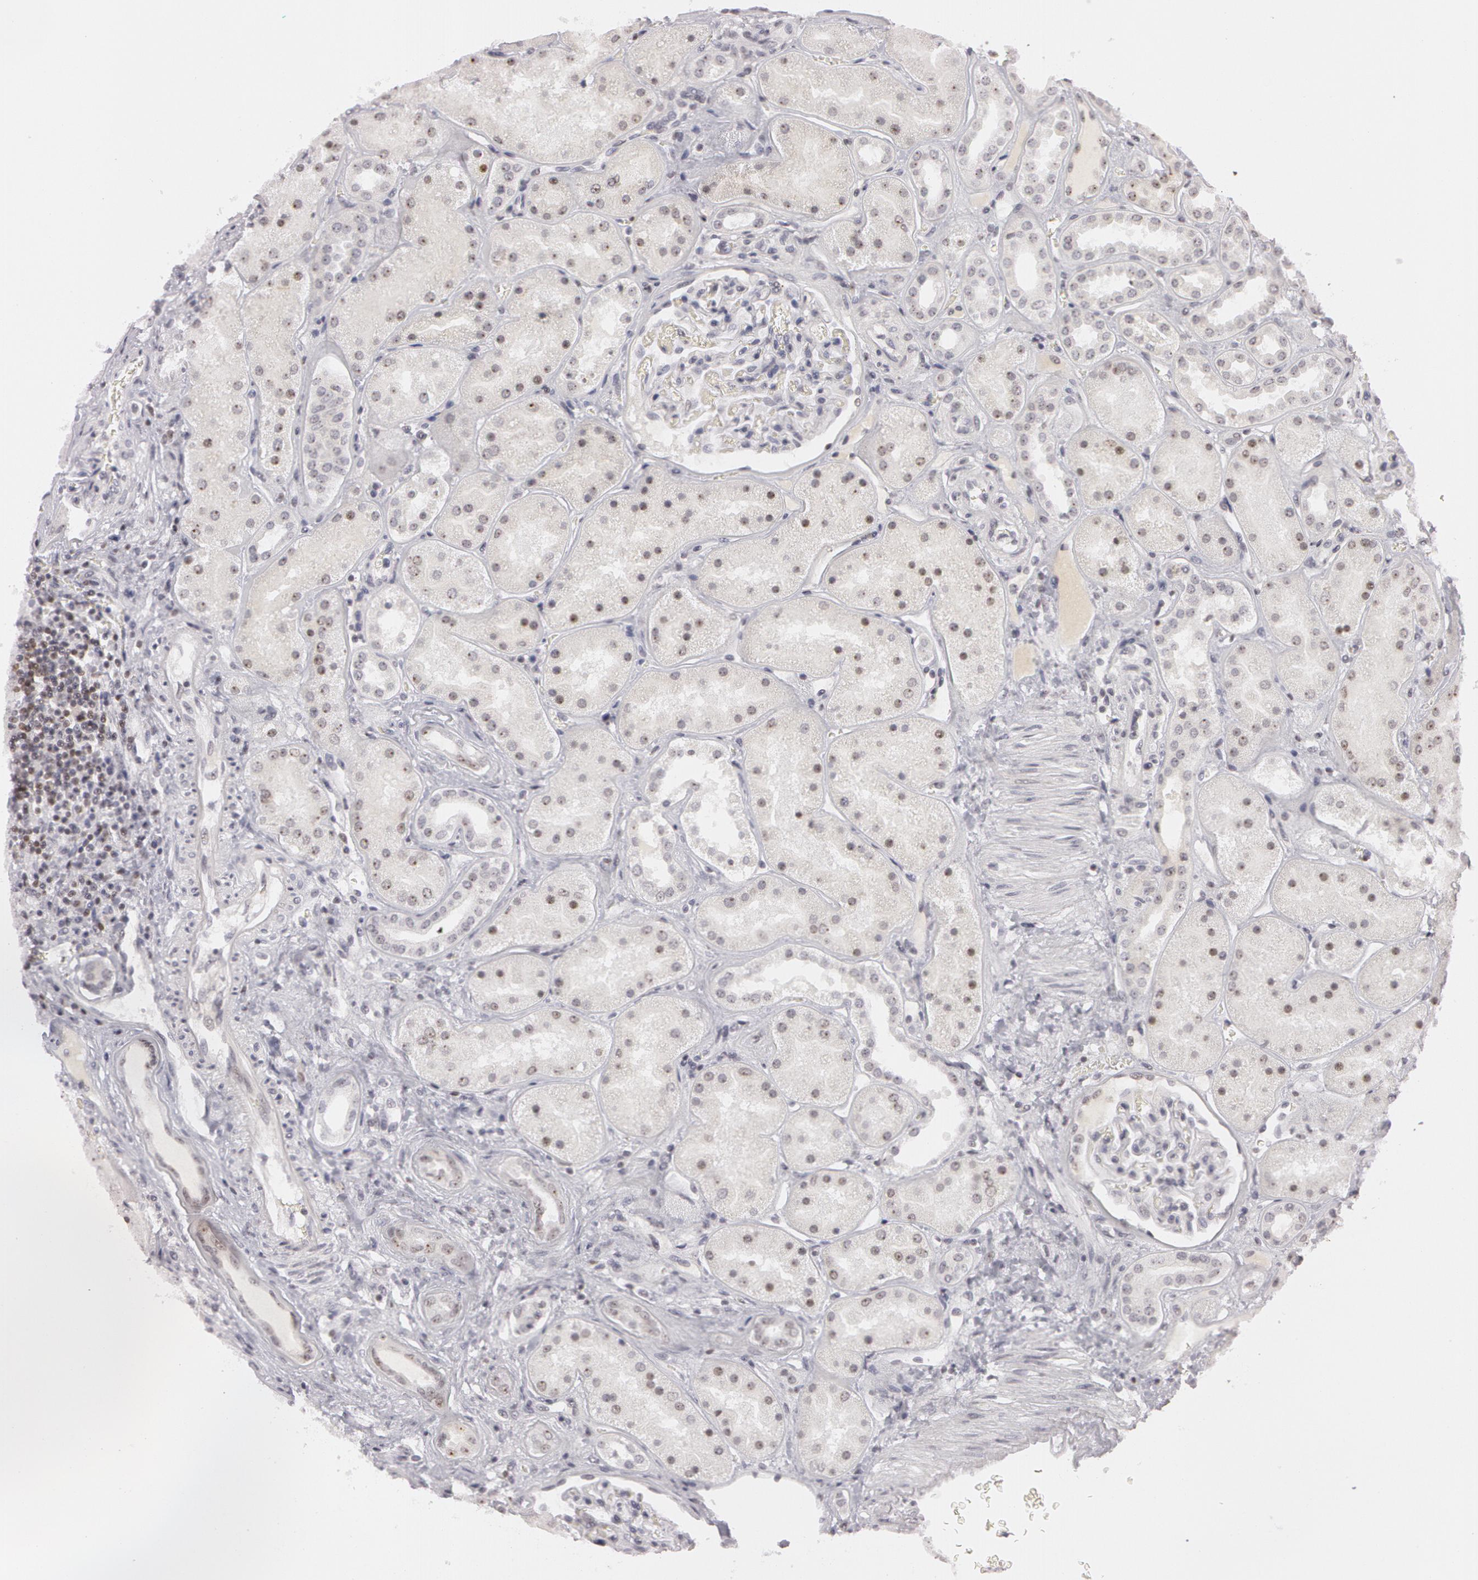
{"staining": {"intensity": "negative", "quantity": "none", "location": "none"}, "tissue": "kidney", "cell_type": "Cells in glomeruli", "image_type": "normal", "snomed": [{"axis": "morphology", "description": "Normal tissue, NOS"}, {"axis": "topography", "description": "Kidney"}], "caption": "The immunohistochemistry histopathology image has no significant expression in cells in glomeruli of kidney. The staining is performed using DAB brown chromogen with nuclei counter-stained in using hematoxylin.", "gene": "FBL", "patient": {"sex": "male", "age": 28}}